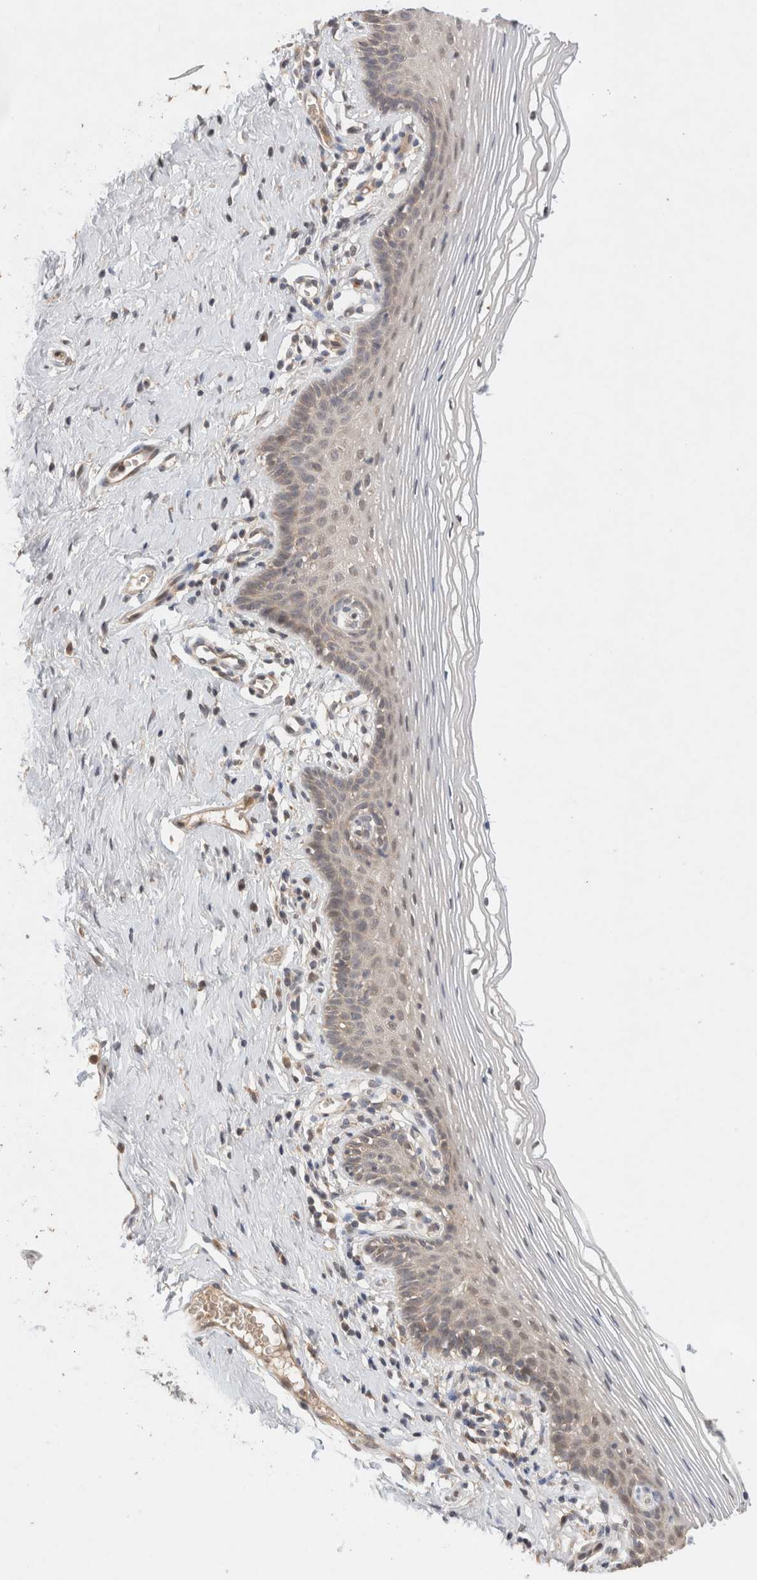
{"staining": {"intensity": "weak", "quantity": "25%-75%", "location": "cytoplasmic/membranous"}, "tissue": "vagina", "cell_type": "Squamous epithelial cells", "image_type": "normal", "snomed": [{"axis": "morphology", "description": "Normal tissue, NOS"}, {"axis": "topography", "description": "Vagina"}], "caption": "A high-resolution micrograph shows immunohistochemistry (IHC) staining of benign vagina, which exhibits weak cytoplasmic/membranous expression in about 25%-75% of squamous epithelial cells.", "gene": "KLHL20", "patient": {"sex": "female", "age": 32}}